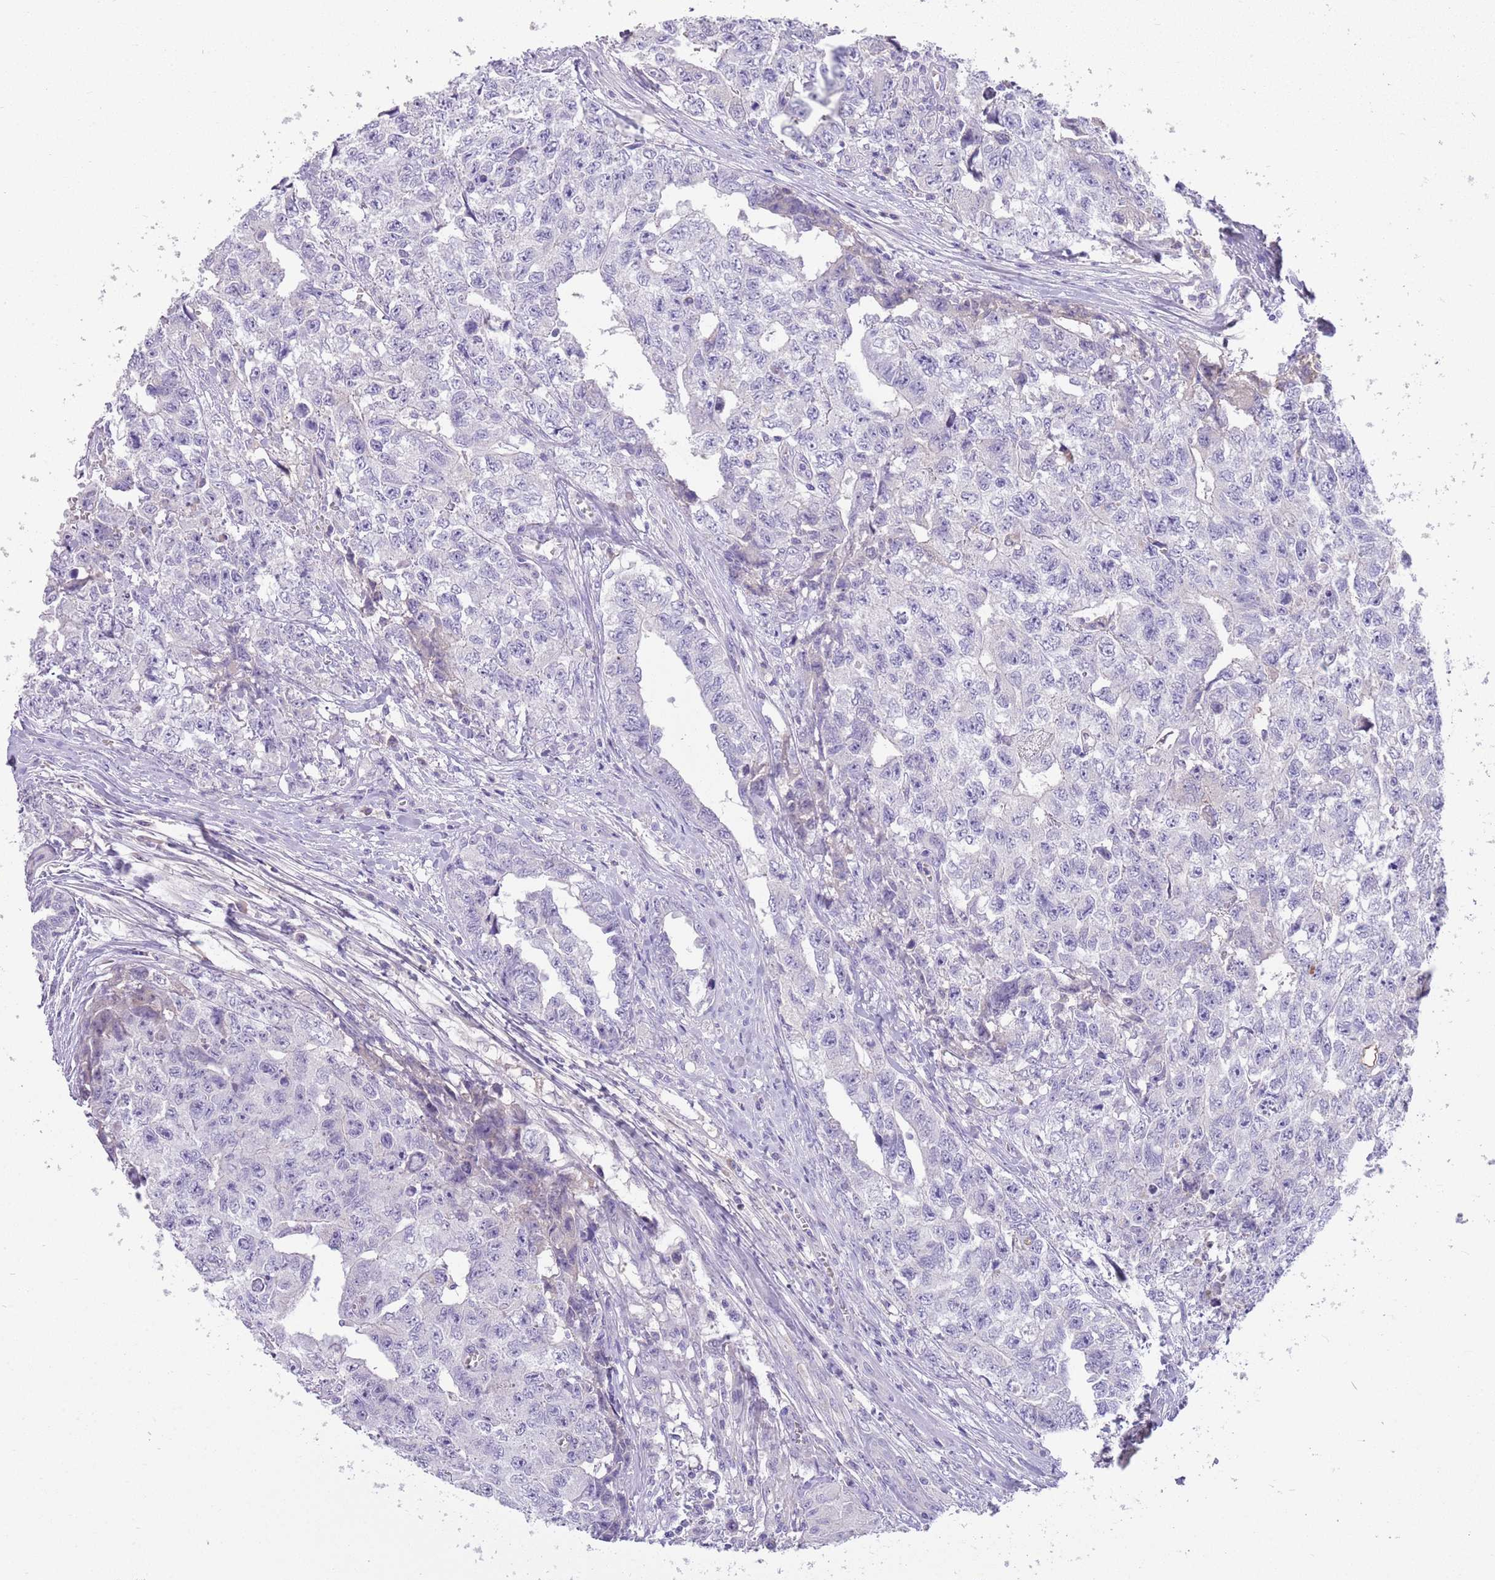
{"staining": {"intensity": "negative", "quantity": "none", "location": "none"}, "tissue": "testis cancer", "cell_type": "Tumor cells", "image_type": "cancer", "snomed": [{"axis": "morphology", "description": "Carcinoma, Embryonal, NOS"}, {"axis": "topography", "description": "Testis"}], "caption": "This is a micrograph of immunohistochemistry (IHC) staining of testis embryonal carcinoma, which shows no staining in tumor cells. The staining is performed using DAB brown chromogen with nuclei counter-stained in using hematoxylin.", "gene": "IGFL4", "patient": {"sex": "male", "age": 31}}